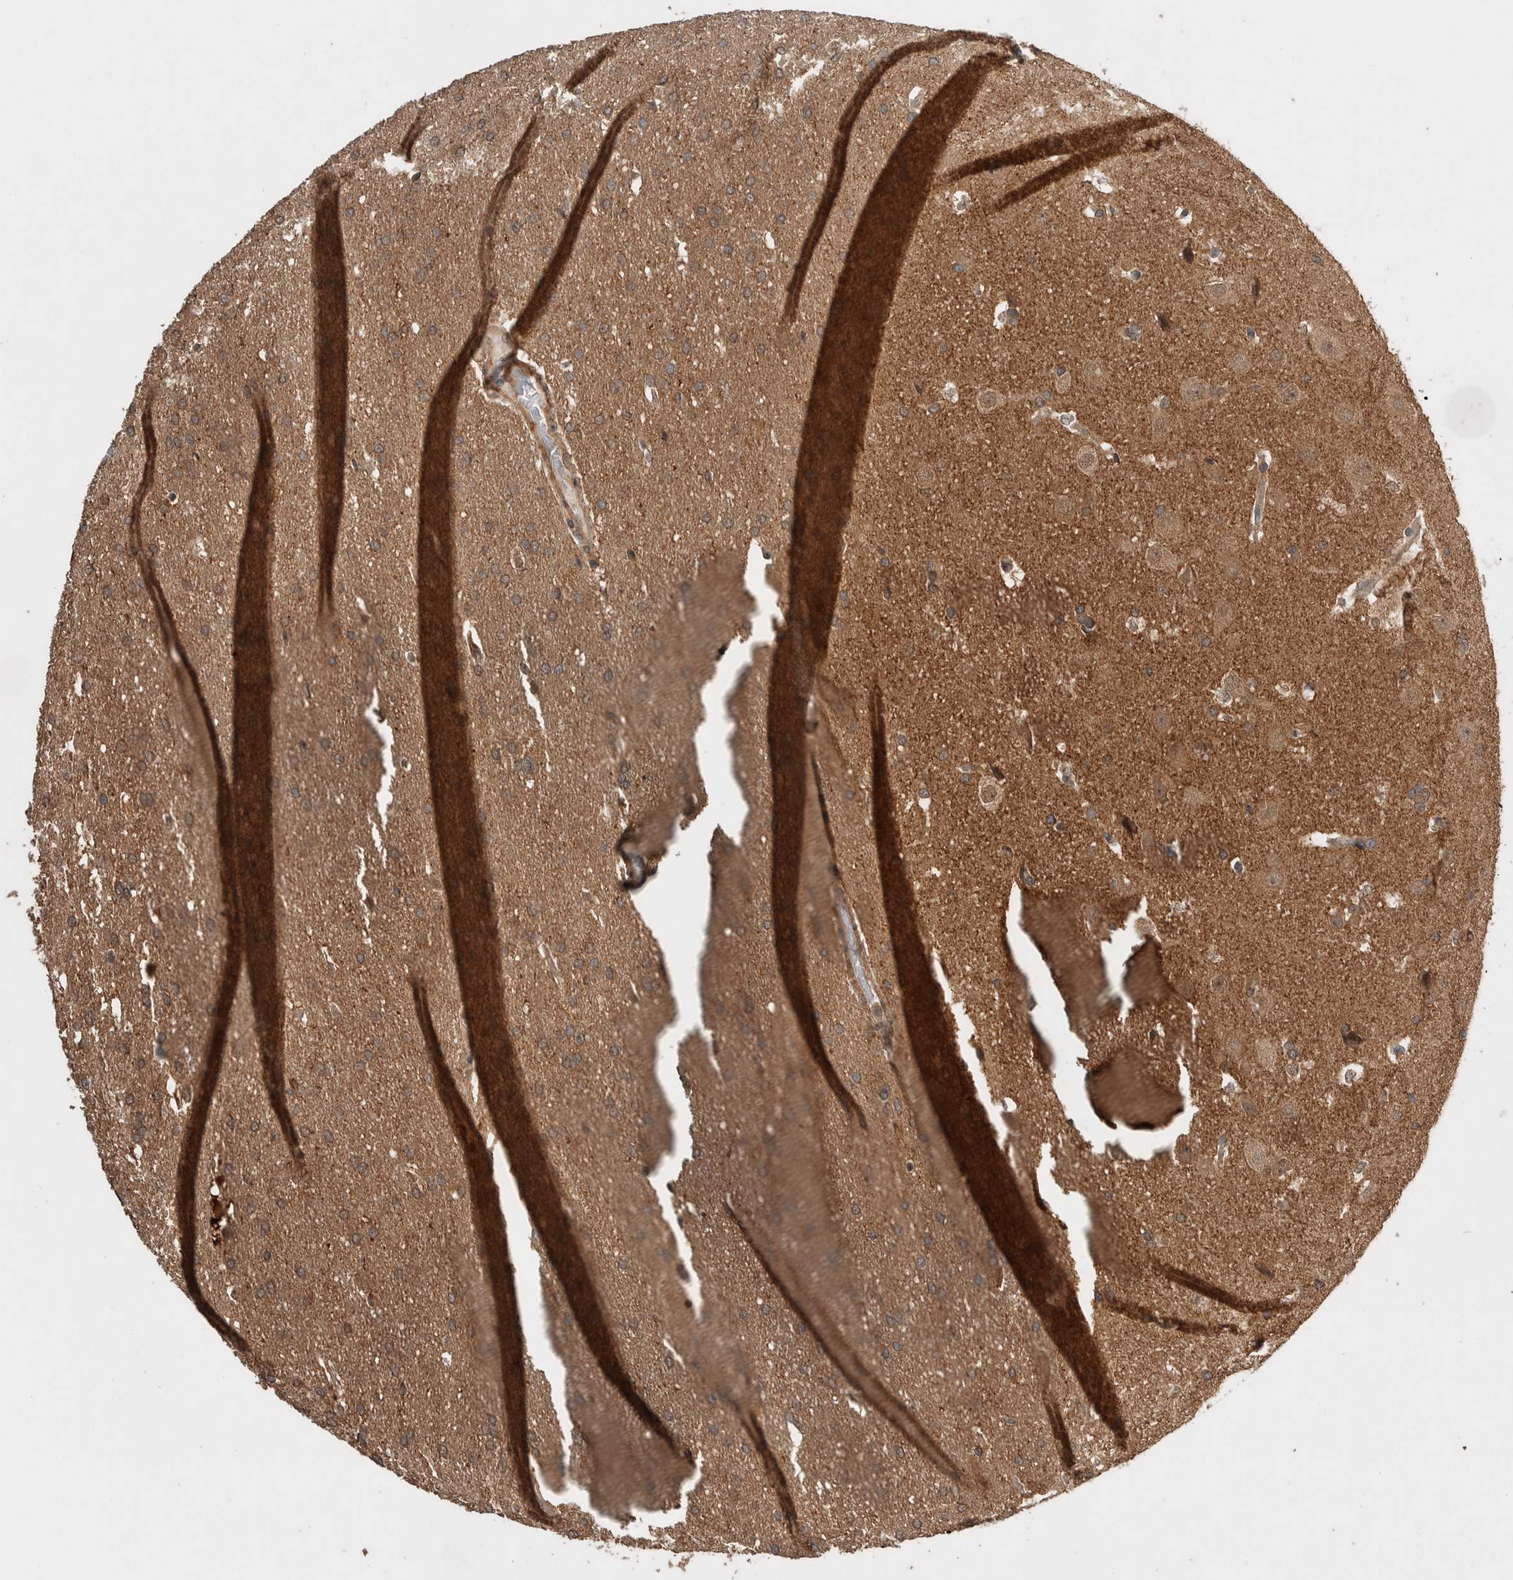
{"staining": {"intensity": "moderate", "quantity": ">75%", "location": "cytoplasmic/membranous"}, "tissue": "glioma", "cell_type": "Tumor cells", "image_type": "cancer", "snomed": [{"axis": "morphology", "description": "Glioma, malignant, Low grade"}, {"axis": "topography", "description": "Brain"}], "caption": "Human malignant low-grade glioma stained with a brown dye reveals moderate cytoplasmic/membranous positive expression in about >75% of tumor cells.", "gene": "DVL2", "patient": {"sex": "female", "age": 37}}